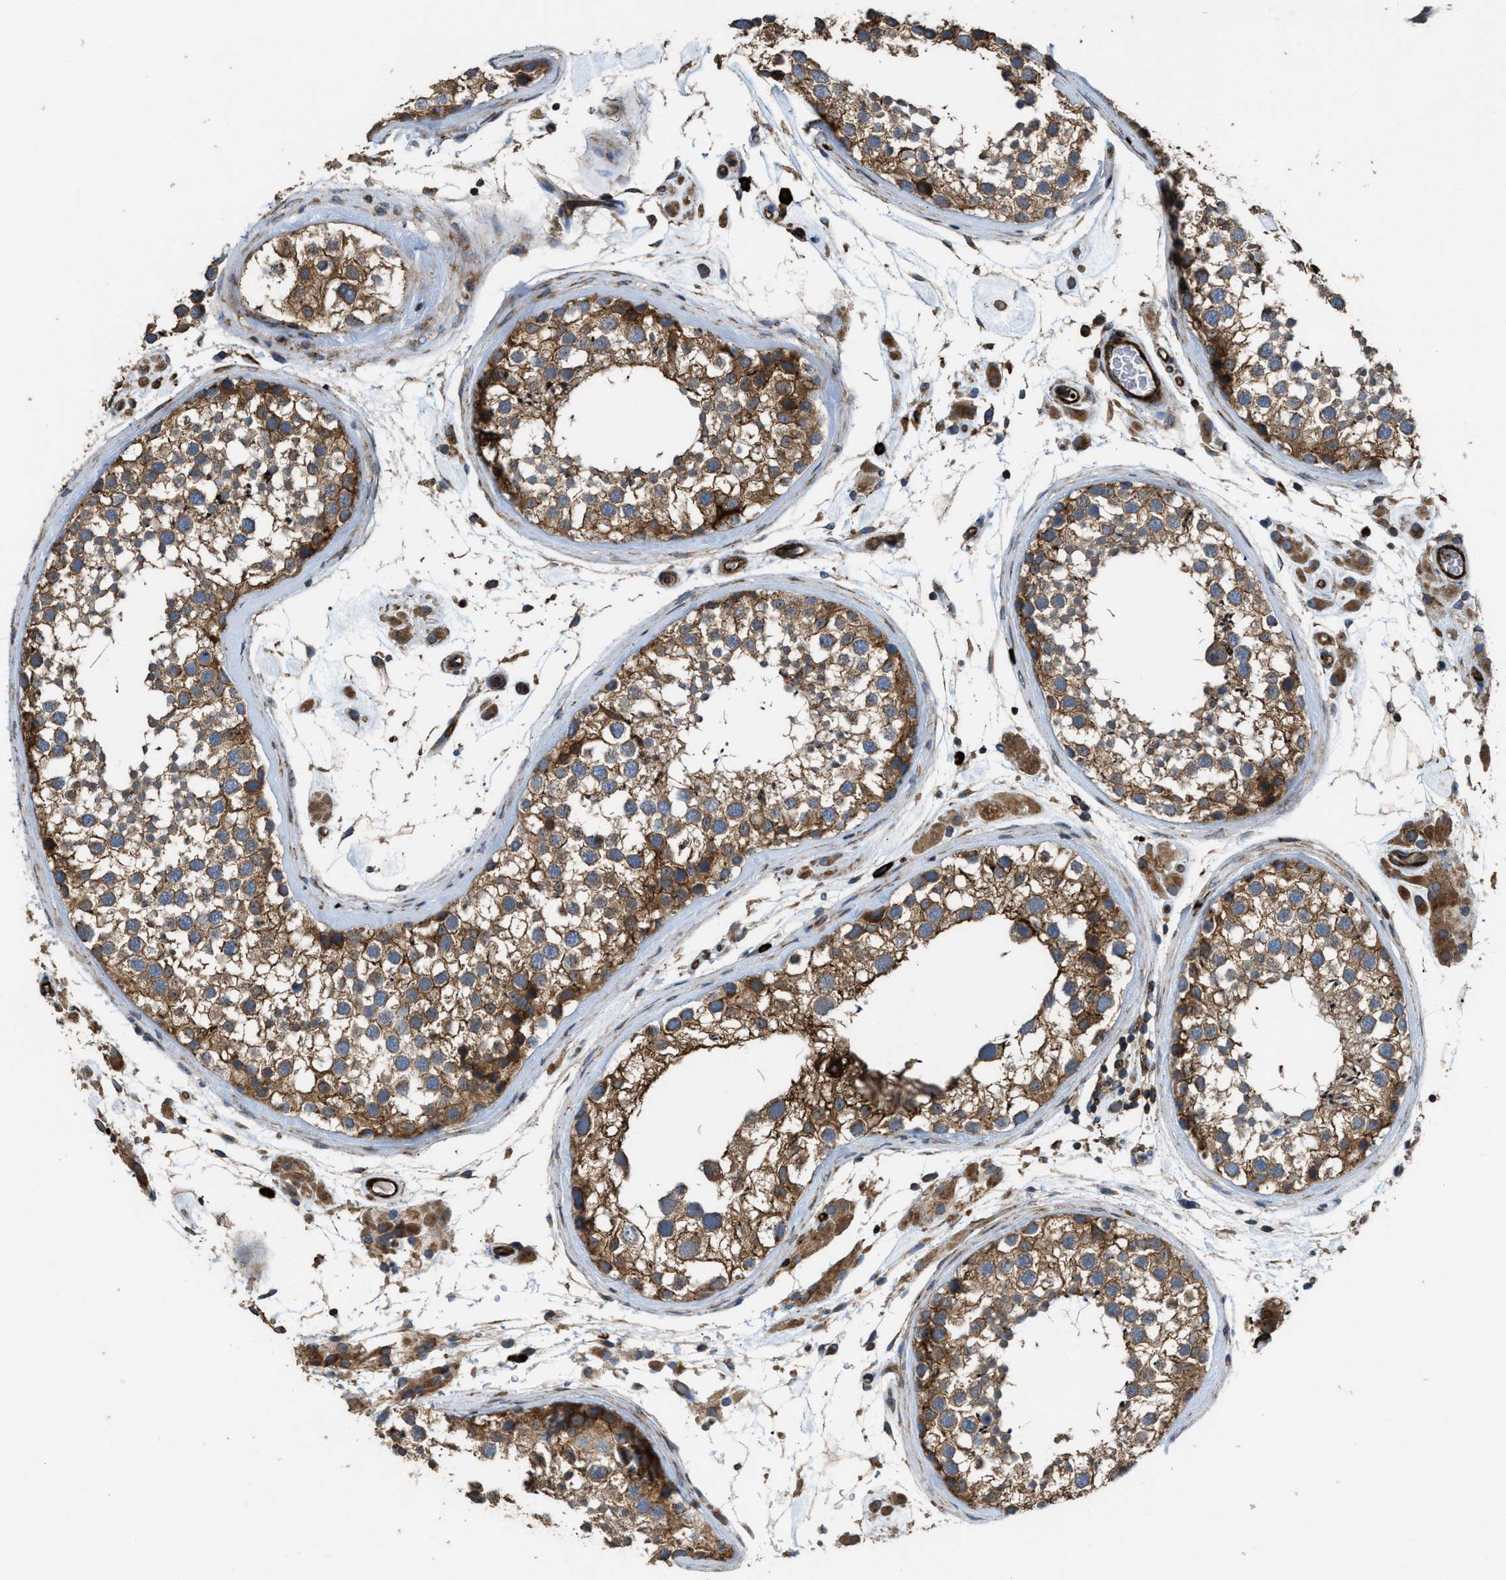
{"staining": {"intensity": "moderate", "quantity": ">75%", "location": "cytoplasmic/membranous"}, "tissue": "testis", "cell_type": "Cells in seminiferous ducts", "image_type": "normal", "snomed": [{"axis": "morphology", "description": "Normal tissue, NOS"}, {"axis": "topography", "description": "Testis"}], "caption": "The immunohistochemical stain highlights moderate cytoplasmic/membranous expression in cells in seminiferous ducts of normal testis. The staining was performed using DAB (3,3'-diaminobenzidine), with brown indicating positive protein expression. Nuclei are stained blue with hematoxylin.", "gene": "EGLN1", "patient": {"sex": "male", "age": 46}}